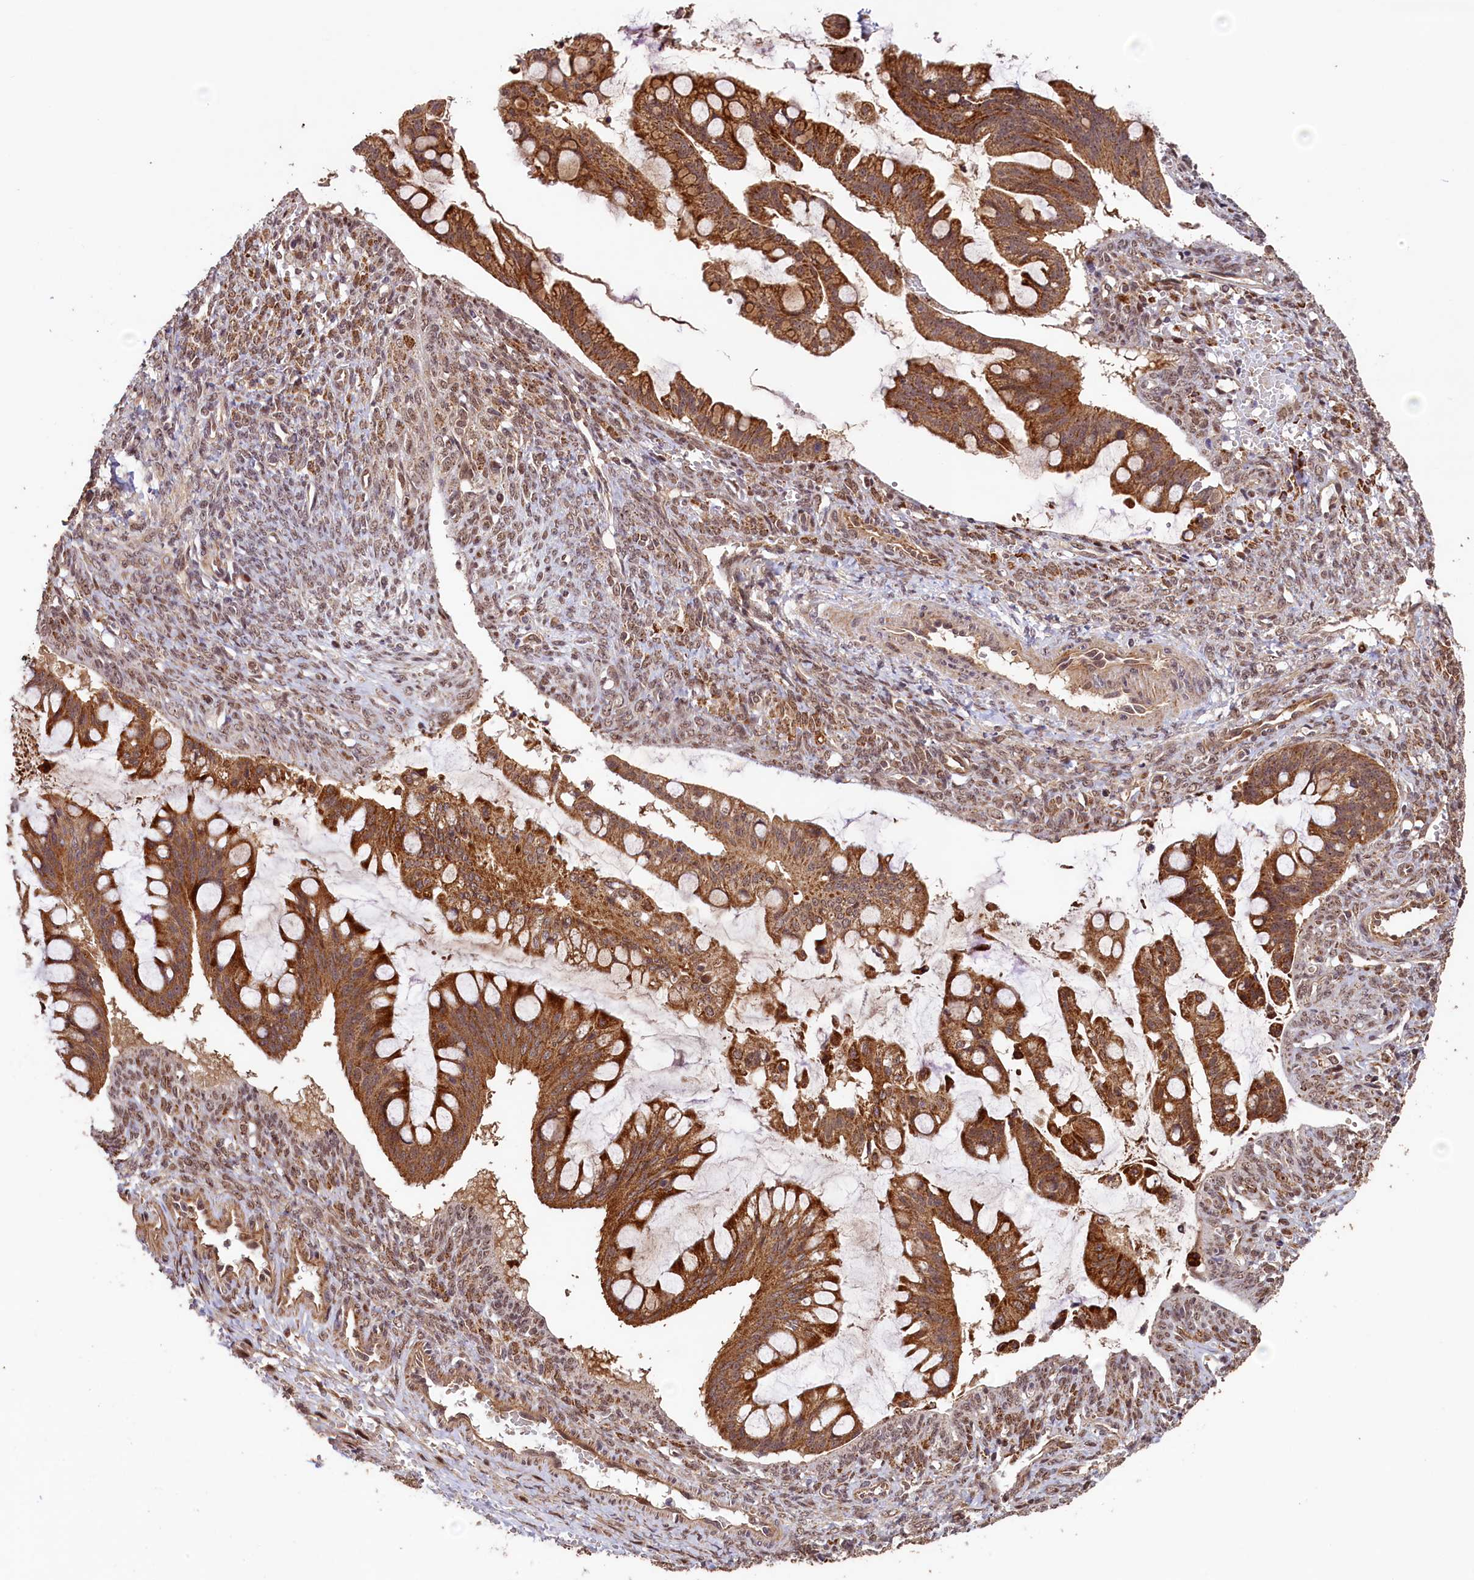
{"staining": {"intensity": "moderate", "quantity": ">75%", "location": "cytoplasmic/membranous"}, "tissue": "ovarian cancer", "cell_type": "Tumor cells", "image_type": "cancer", "snomed": [{"axis": "morphology", "description": "Cystadenocarcinoma, mucinous, NOS"}, {"axis": "topography", "description": "Ovary"}], "caption": "Immunohistochemistry (IHC) of ovarian cancer demonstrates medium levels of moderate cytoplasmic/membranous staining in approximately >75% of tumor cells.", "gene": "SHPRH", "patient": {"sex": "female", "age": 73}}